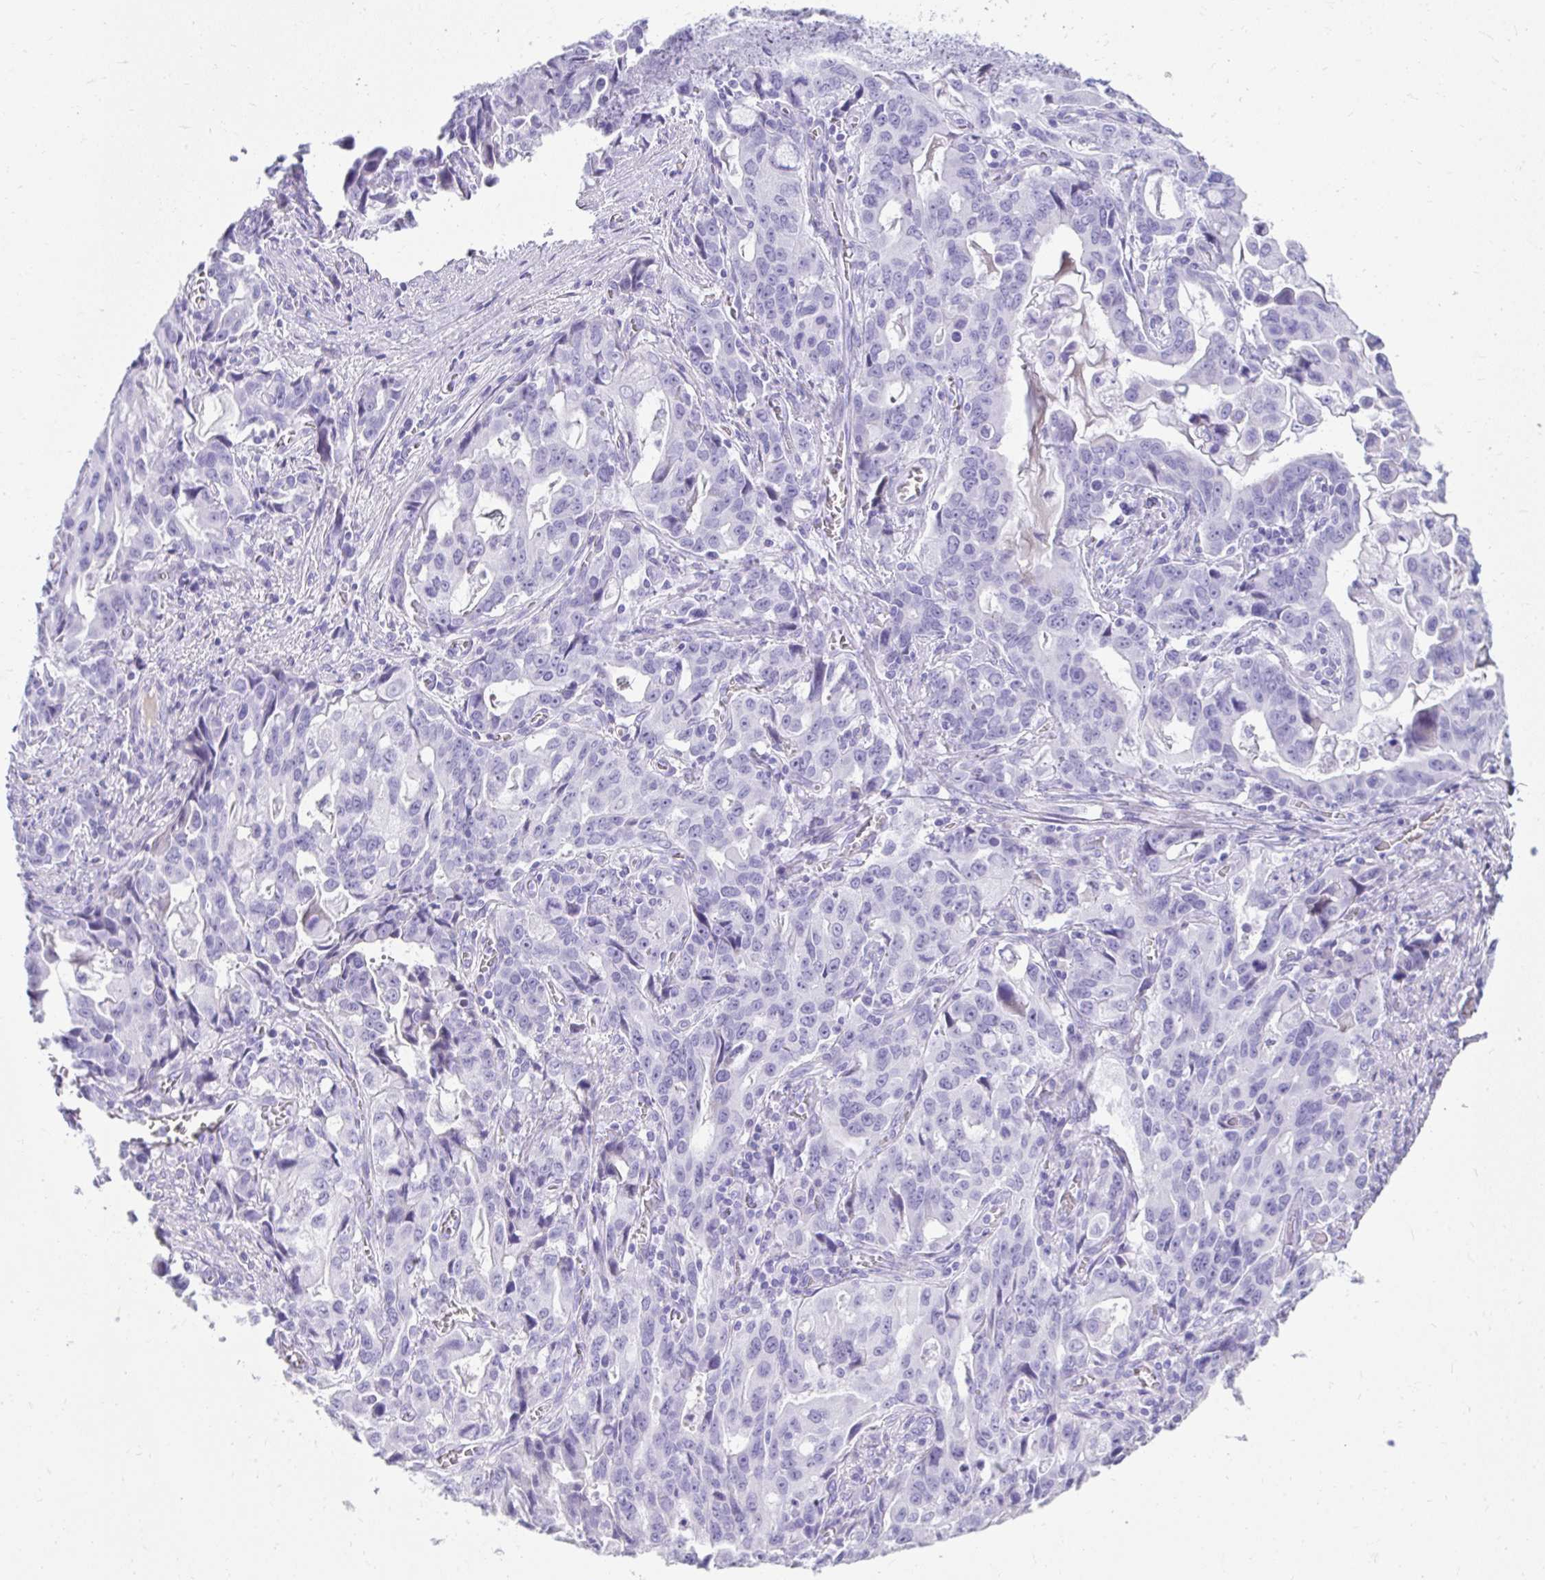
{"staining": {"intensity": "negative", "quantity": "none", "location": "none"}, "tissue": "stomach cancer", "cell_type": "Tumor cells", "image_type": "cancer", "snomed": [{"axis": "morphology", "description": "Adenocarcinoma, NOS"}, {"axis": "topography", "description": "Stomach, upper"}], "caption": "Immunohistochemistry (IHC) micrograph of neoplastic tissue: stomach adenocarcinoma stained with DAB (3,3'-diaminobenzidine) displays no significant protein positivity in tumor cells. Nuclei are stained in blue.", "gene": "TNNT1", "patient": {"sex": "male", "age": 85}}